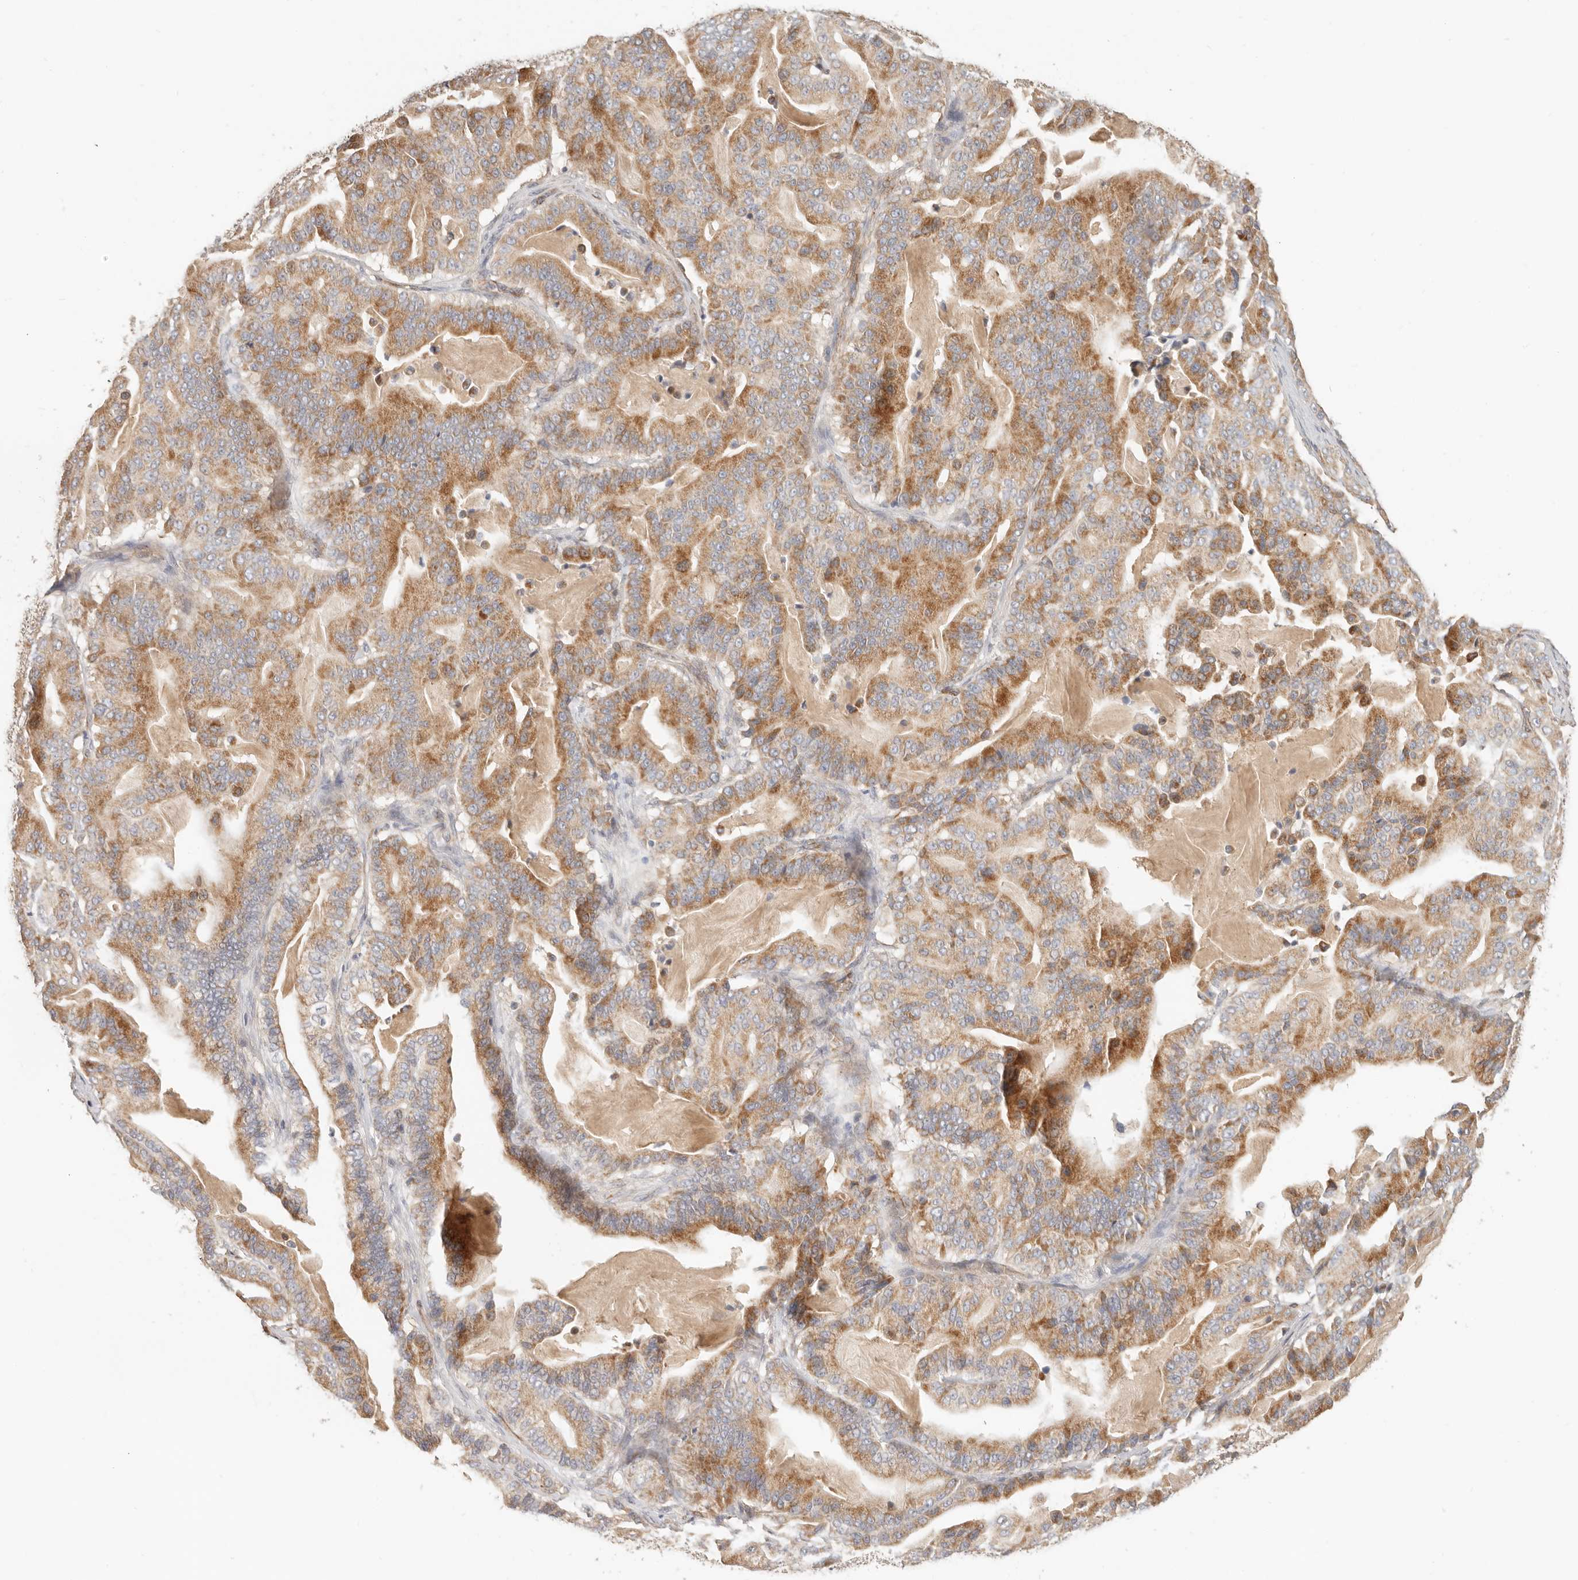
{"staining": {"intensity": "moderate", "quantity": ">75%", "location": "cytoplasmic/membranous"}, "tissue": "pancreatic cancer", "cell_type": "Tumor cells", "image_type": "cancer", "snomed": [{"axis": "morphology", "description": "Adenocarcinoma, NOS"}, {"axis": "topography", "description": "Pancreas"}], "caption": "This micrograph shows immunohistochemistry (IHC) staining of pancreatic cancer, with medium moderate cytoplasmic/membranous expression in approximately >75% of tumor cells.", "gene": "SPRING1", "patient": {"sex": "male", "age": 63}}